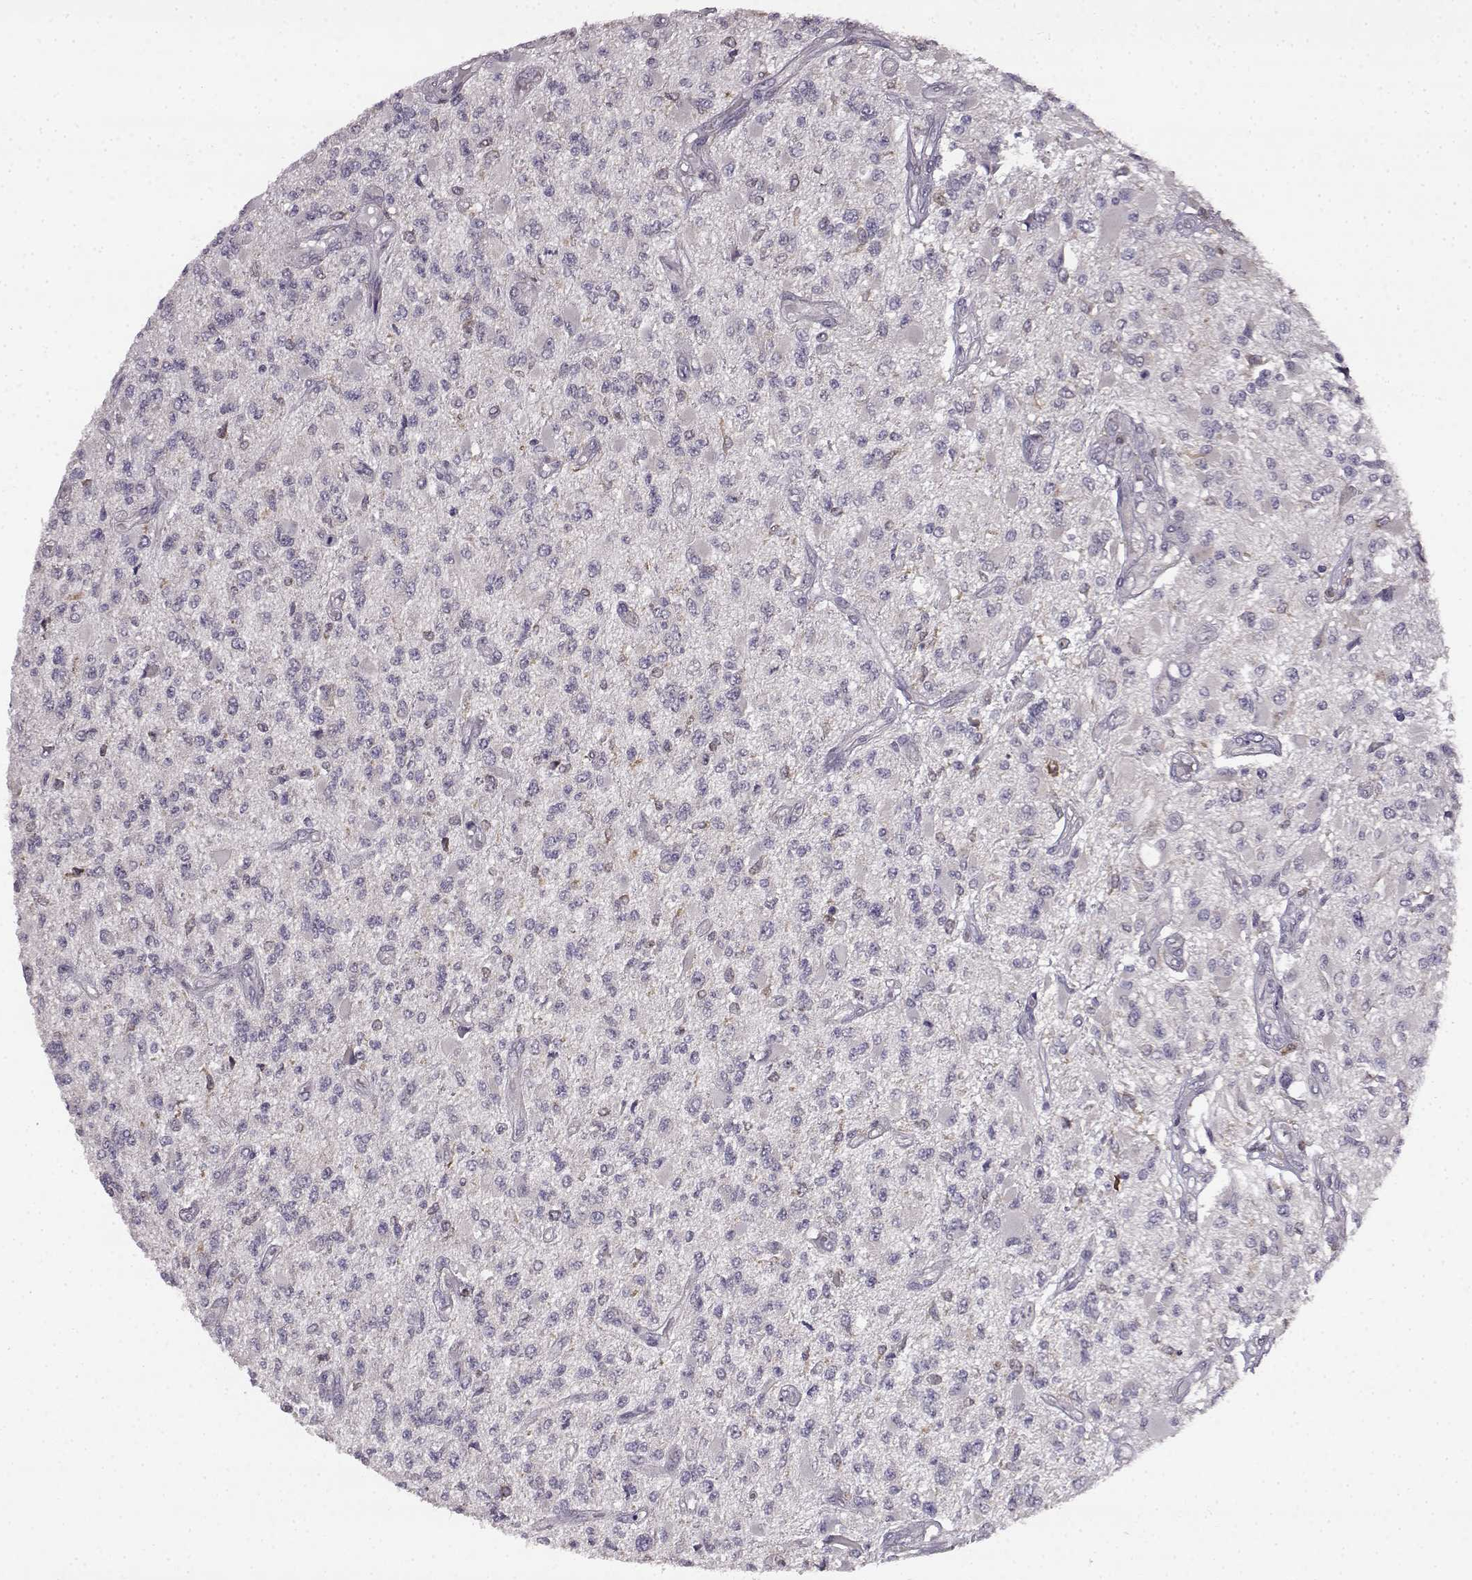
{"staining": {"intensity": "negative", "quantity": "none", "location": "none"}, "tissue": "glioma", "cell_type": "Tumor cells", "image_type": "cancer", "snomed": [{"axis": "morphology", "description": "Glioma, malignant, High grade"}, {"axis": "topography", "description": "Brain"}], "caption": "IHC photomicrograph of human glioma stained for a protein (brown), which demonstrates no positivity in tumor cells.", "gene": "SPAG17", "patient": {"sex": "female", "age": 63}}